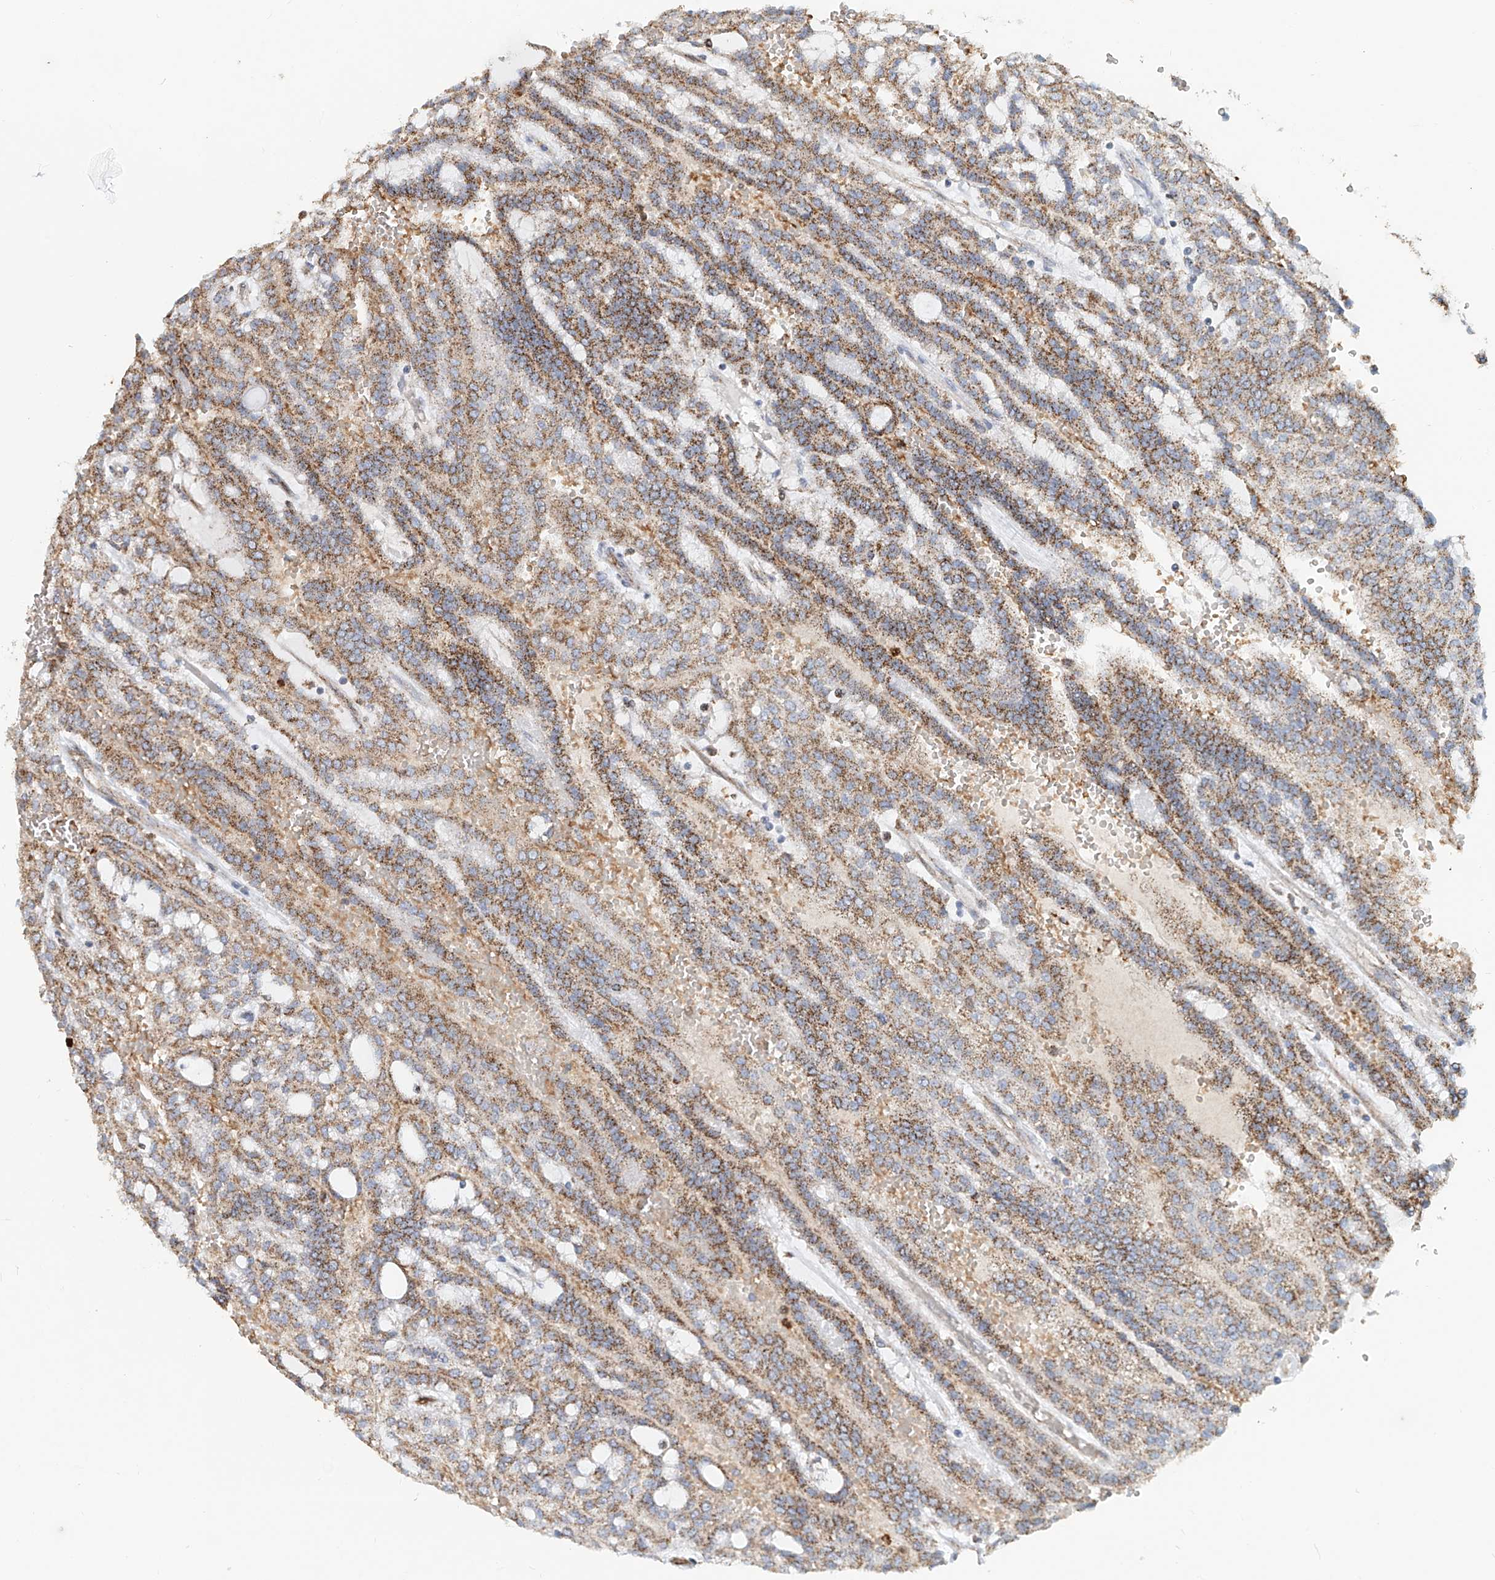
{"staining": {"intensity": "moderate", "quantity": ">75%", "location": "cytoplasmic/membranous"}, "tissue": "renal cancer", "cell_type": "Tumor cells", "image_type": "cancer", "snomed": [{"axis": "morphology", "description": "Adenocarcinoma, NOS"}, {"axis": "topography", "description": "Kidney"}], "caption": "Moderate cytoplasmic/membranous protein staining is seen in about >75% of tumor cells in renal cancer. The staining is performed using DAB brown chromogen to label protein expression. The nuclei are counter-stained blue using hematoxylin.", "gene": "PTPRA", "patient": {"sex": "male", "age": 63}}